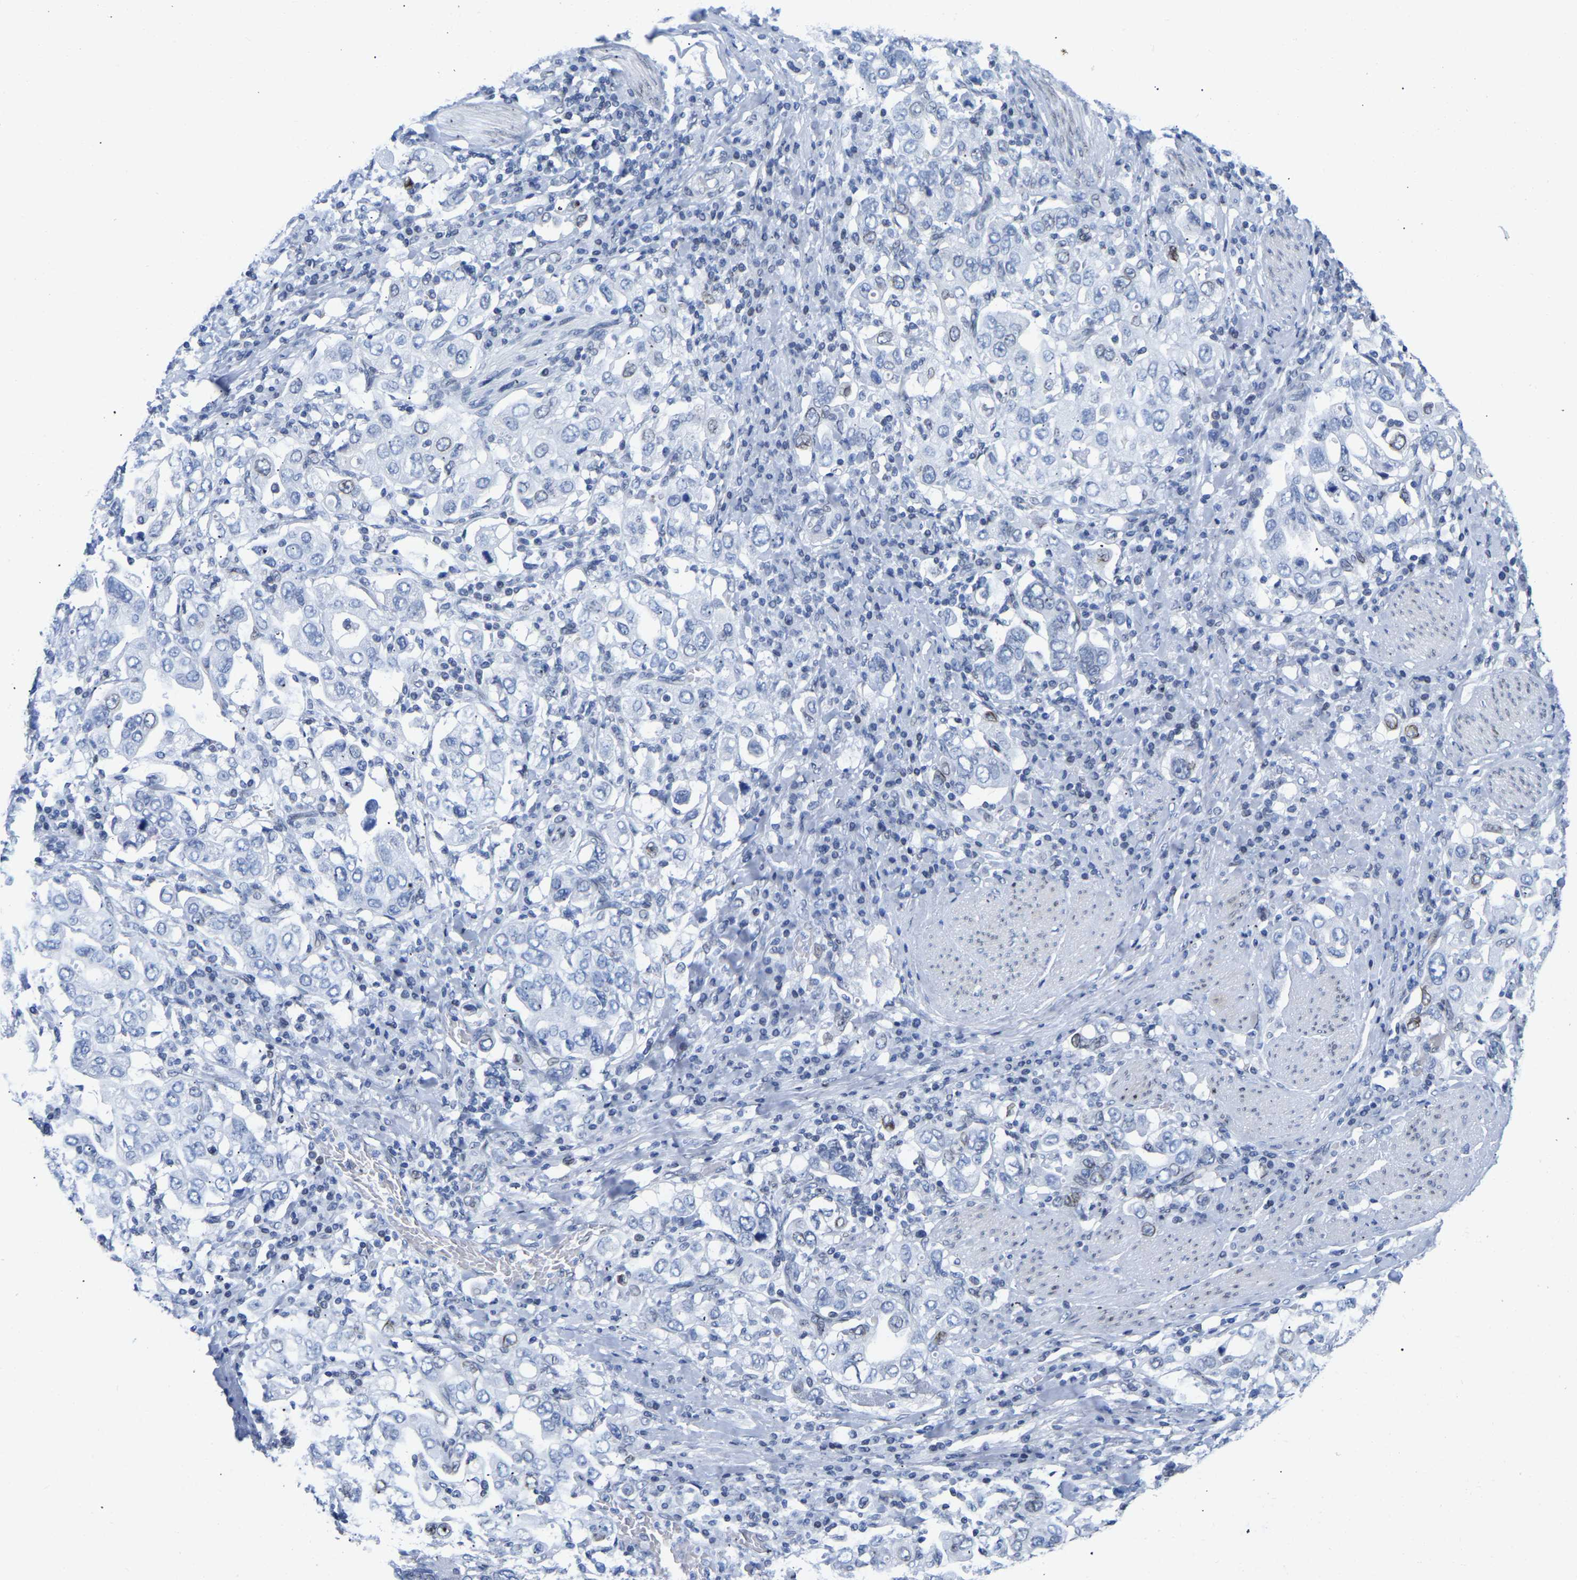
{"staining": {"intensity": "weak", "quantity": "<25%", "location": "cytoplasmic/membranous,nuclear"}, "tissue": "stomach cancer", "cell_type": "Tumor cells", "image_type": "cancer", "snomed": [{"axis": "morphology", "description": "Adenocarcinoma, NOS"}, {"axis": "topography", "description": "Stomach, upper"}], "caption": "Stomach cancer (adenocarcinoma) was stained to show a protein in brown. There is no significant expression in tumor cells.", "gene": "UPK3A", "patient": {"sex": "male", "age": 62}}